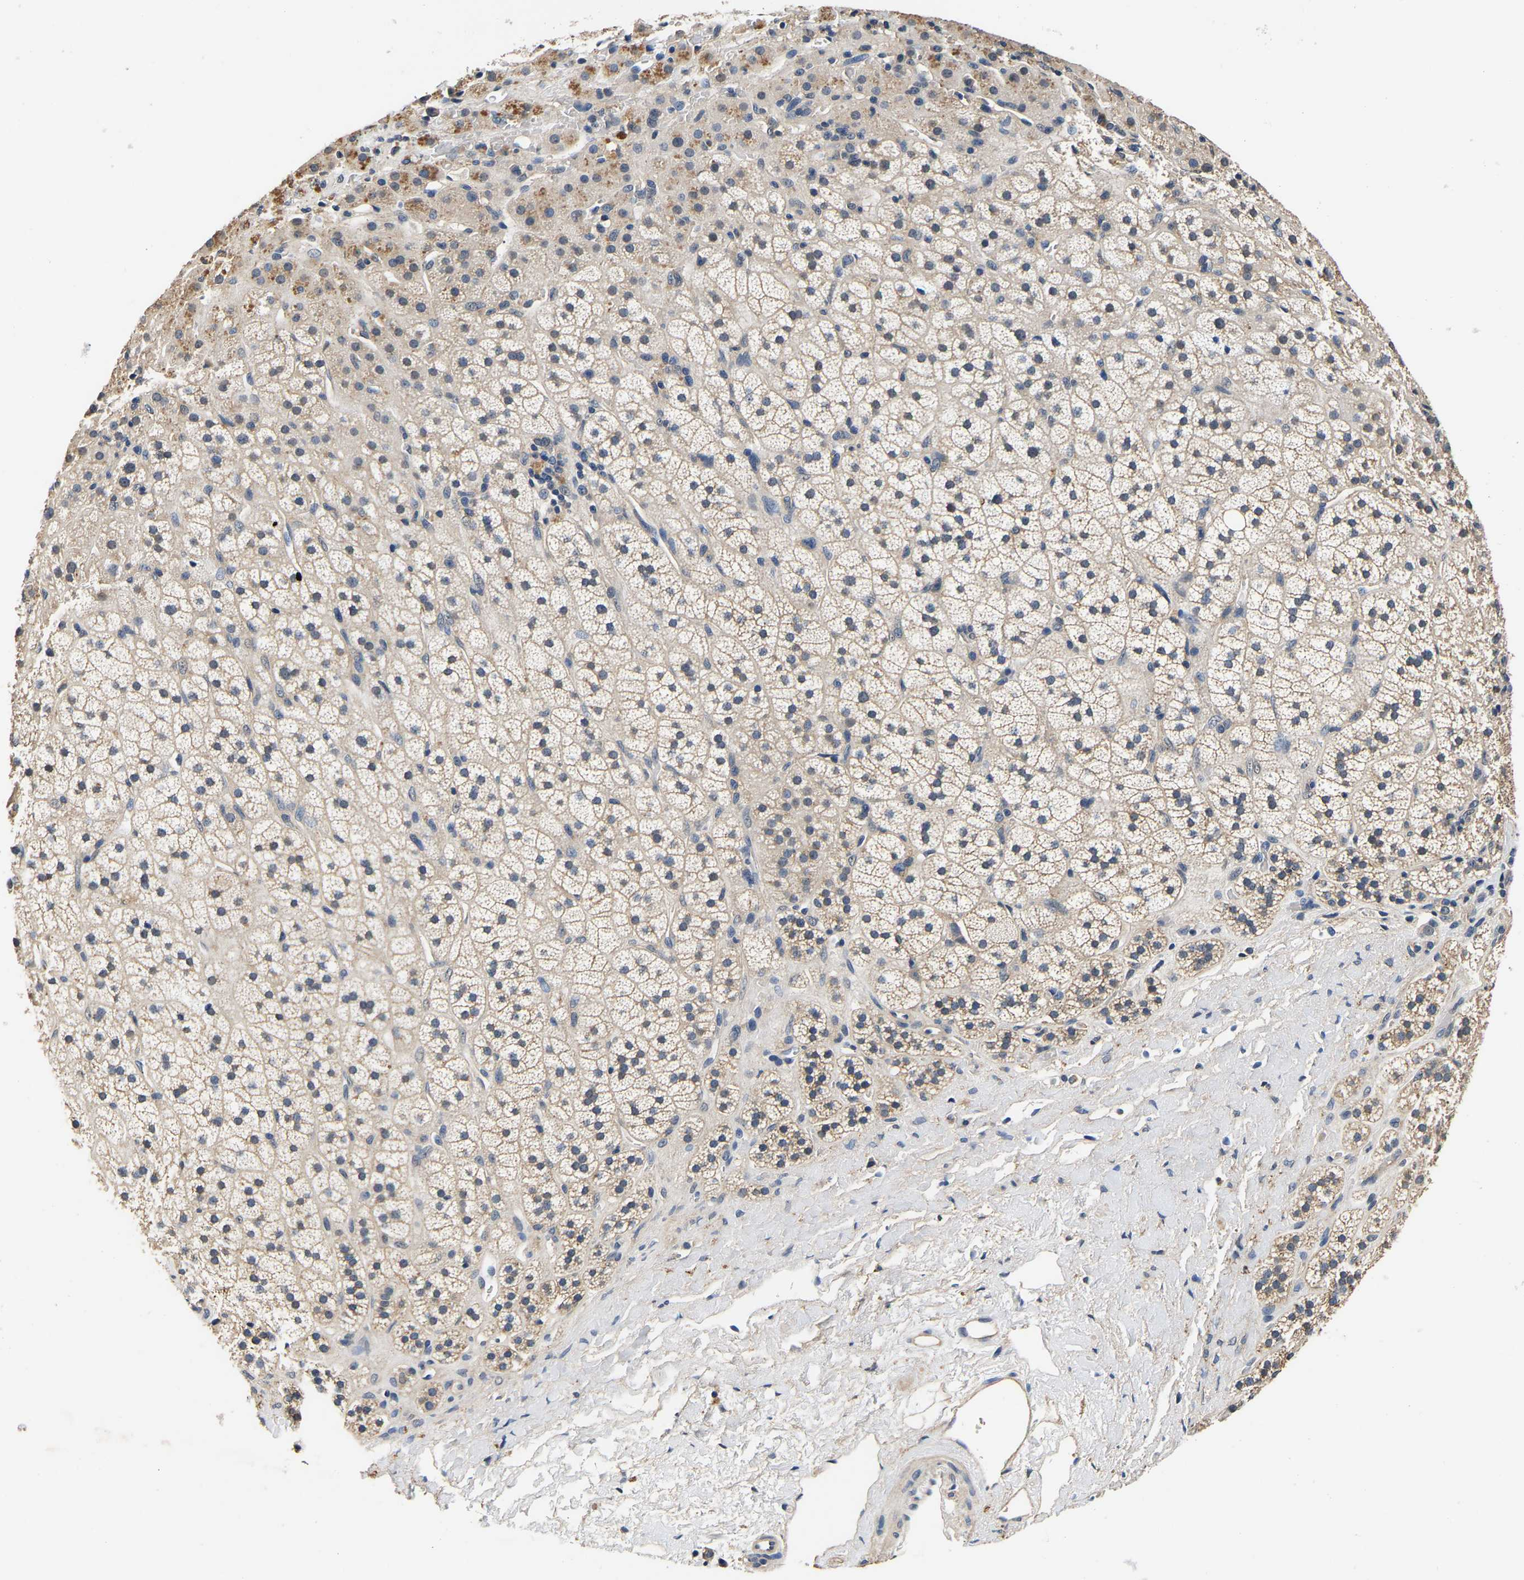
{"staining": {"intensity": "moderate", "quantity": "<25%", "location": "cytoplasmic/membranous"}, "tissue": "adrenal gland", "cell_type": "Glandular cells", "image_type": "normal", "snomed": [{"axis": "morphology", "description": "Normal tissue, NOS"}, {"axis": "topography", "description": "Adrenal gland"}], "caption": "This photomicrograph shows normal adrenal gland stained with IHC to label a protein in brown. The cytoplasmic/membranous of glandular cells show moderate positivity for the protein. Nuclei are counter-stained blue.", "gene": "RUVBL1", "patient": {"sex": "male", "age": 56}}